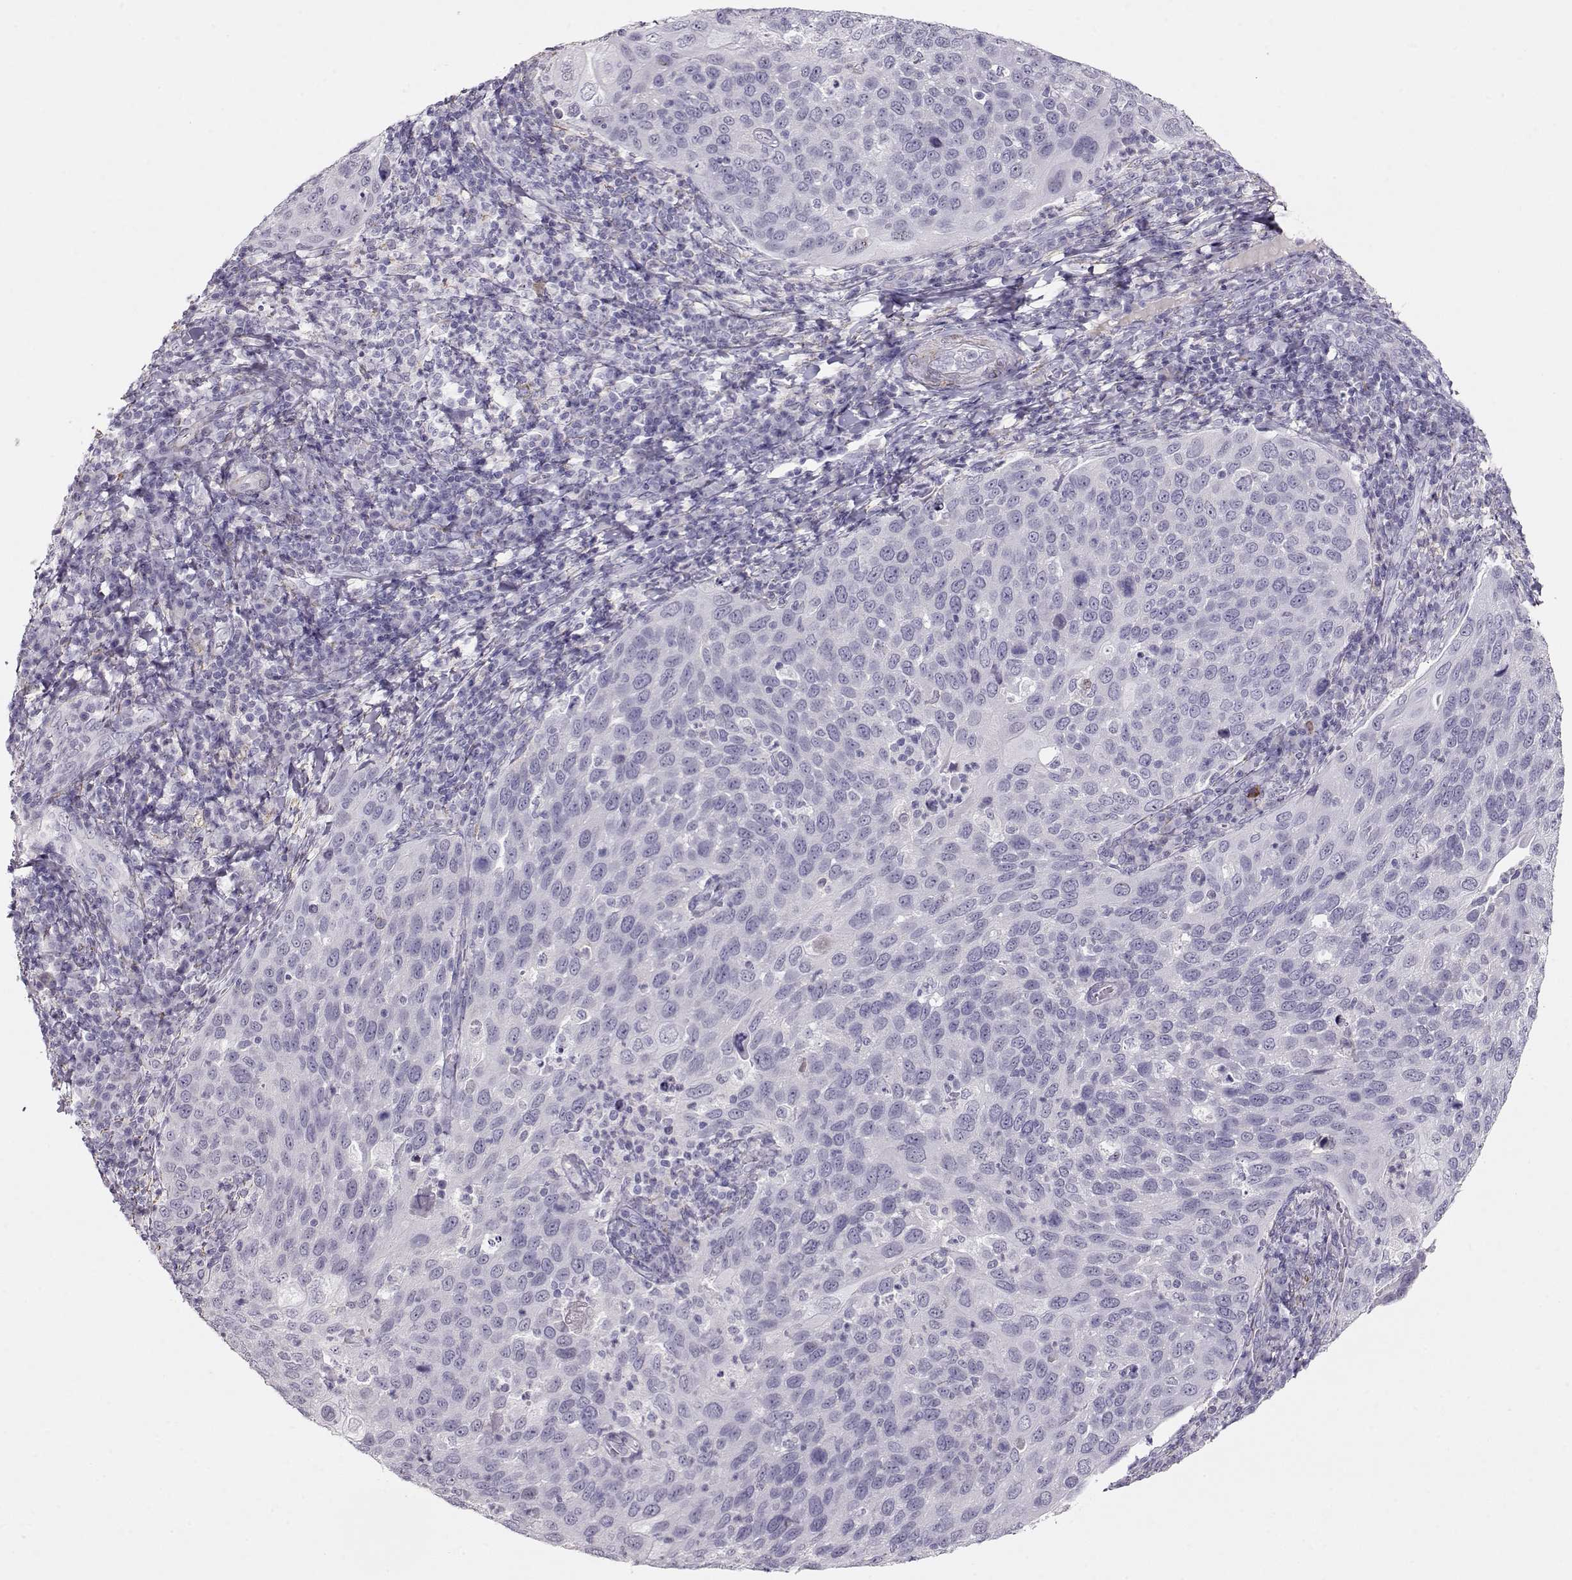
{"staining": {"intensity": "negative", "quantity": "none", "location": "none"}, "tissue": "cervical cancer", "cell_type": "Tumor cells", "image_type": "cancer", "snomed": [{"axis": "morphology", "description": "Squamous cell carcinoma, NOS"}, {"axis": "topography", "description": "Cervix"}], "caption": "IHC image of neoplastic tissue: cervical squamous cell carcinoma stained with DAB (3,3'-diaminobenzidine) exhibits no significant protein positivity in tumor cells.", "gene": "RBM44", "patient": {"sex": "female", "age": 54}}